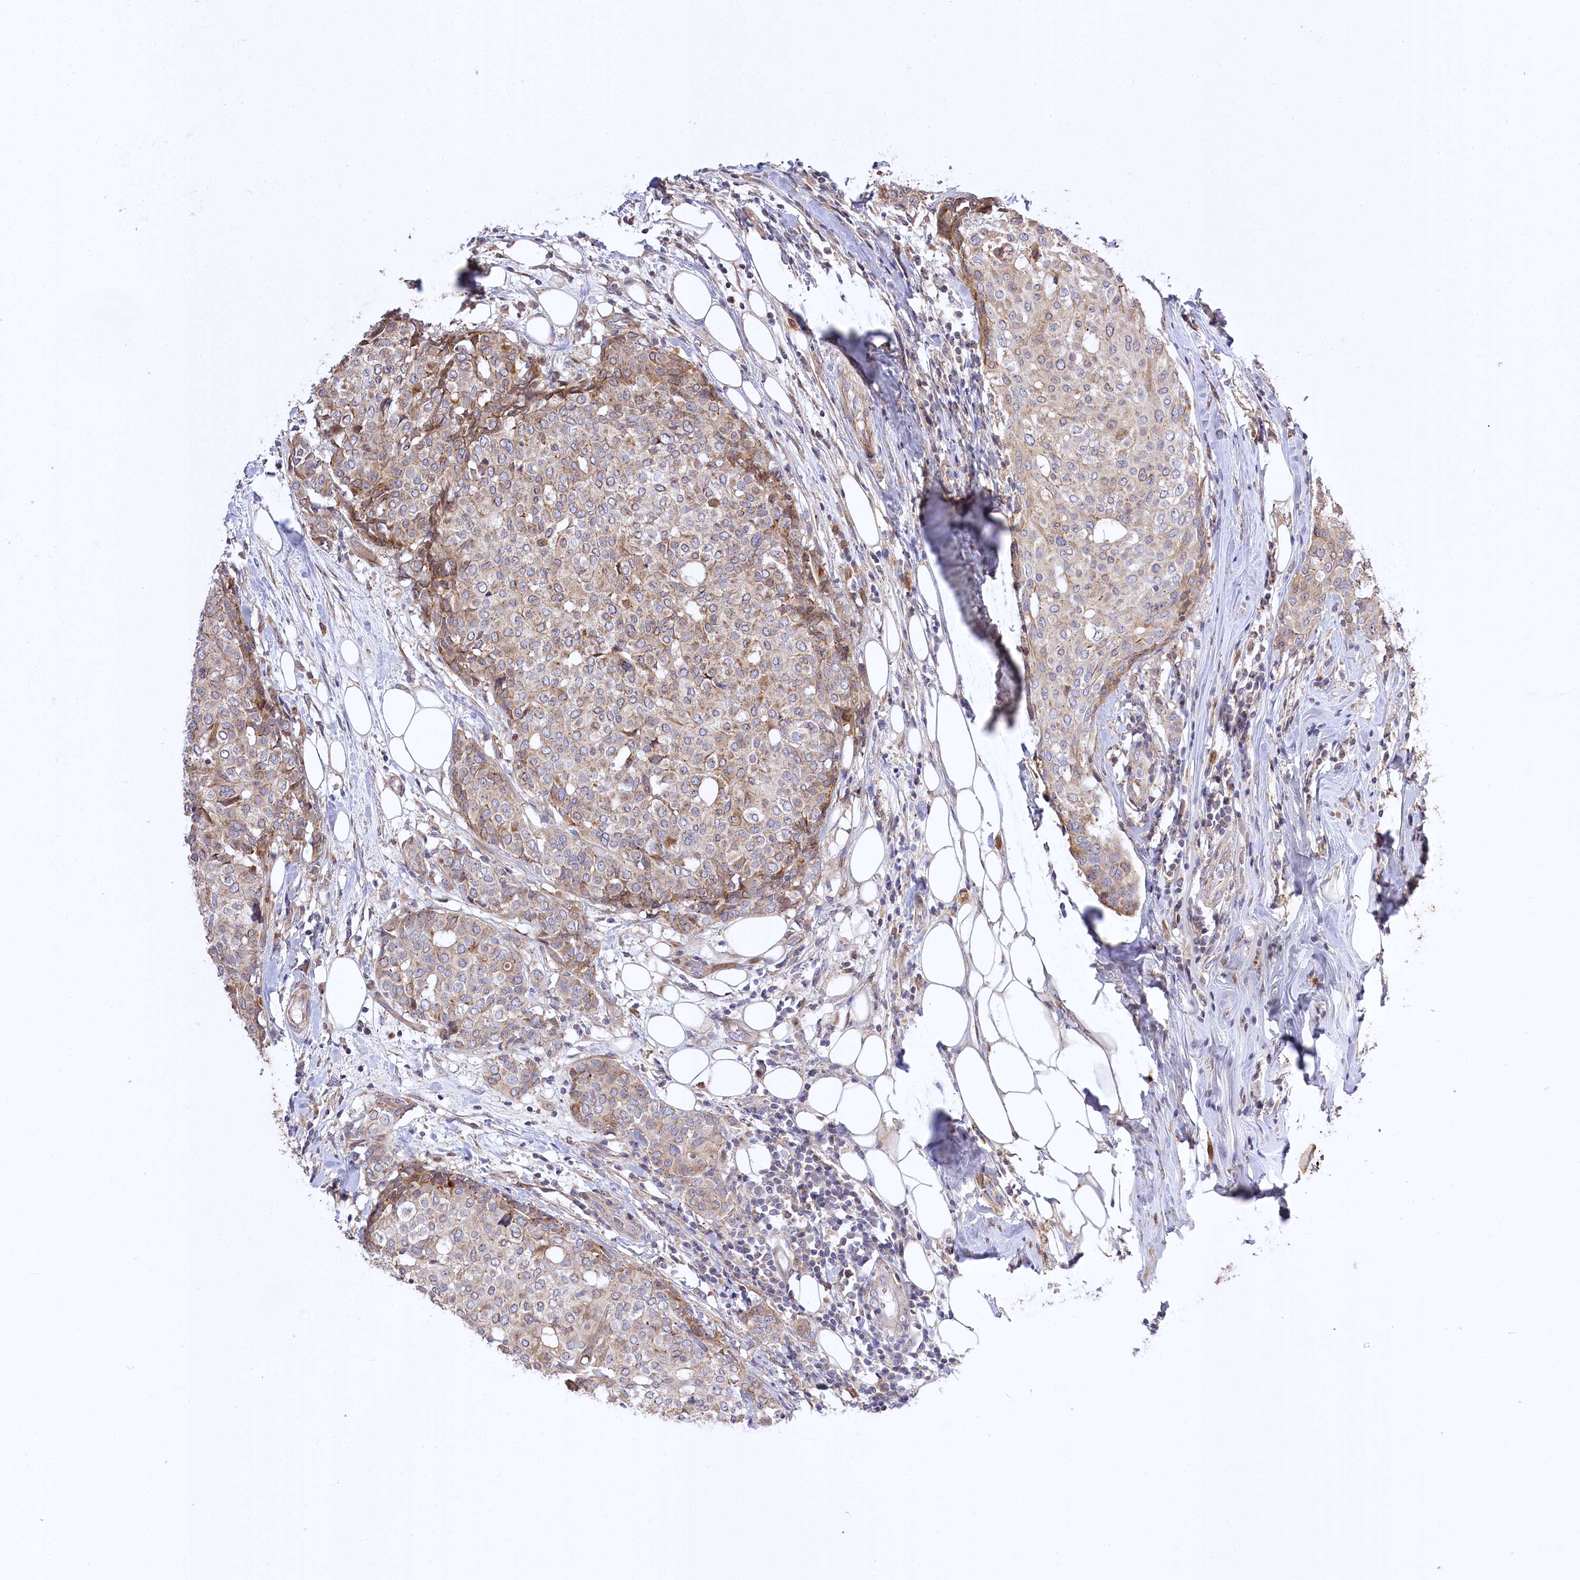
{"staining": {"intensity": "moderate", "quantity": "25%-75%", "location": "cytoplasmic/membranous"}, "tissue": "breast cancer", "cell_type": "Tumor cells", "image_type": "cancer", "snomed": [{"axis": "morphology", "description": "Lobular carcinoma"}, {"axis": "topography", "description": "Breast"}], "caption": "Immunohistochemical staining of breast lobular carcinoma displays medium levels of moderate cytoplasmic/membranous protein staining in approximately 25%-75% of tumor cells.", "gene": "TRUB1", "patient": {"sex": "female", "age": 51}}